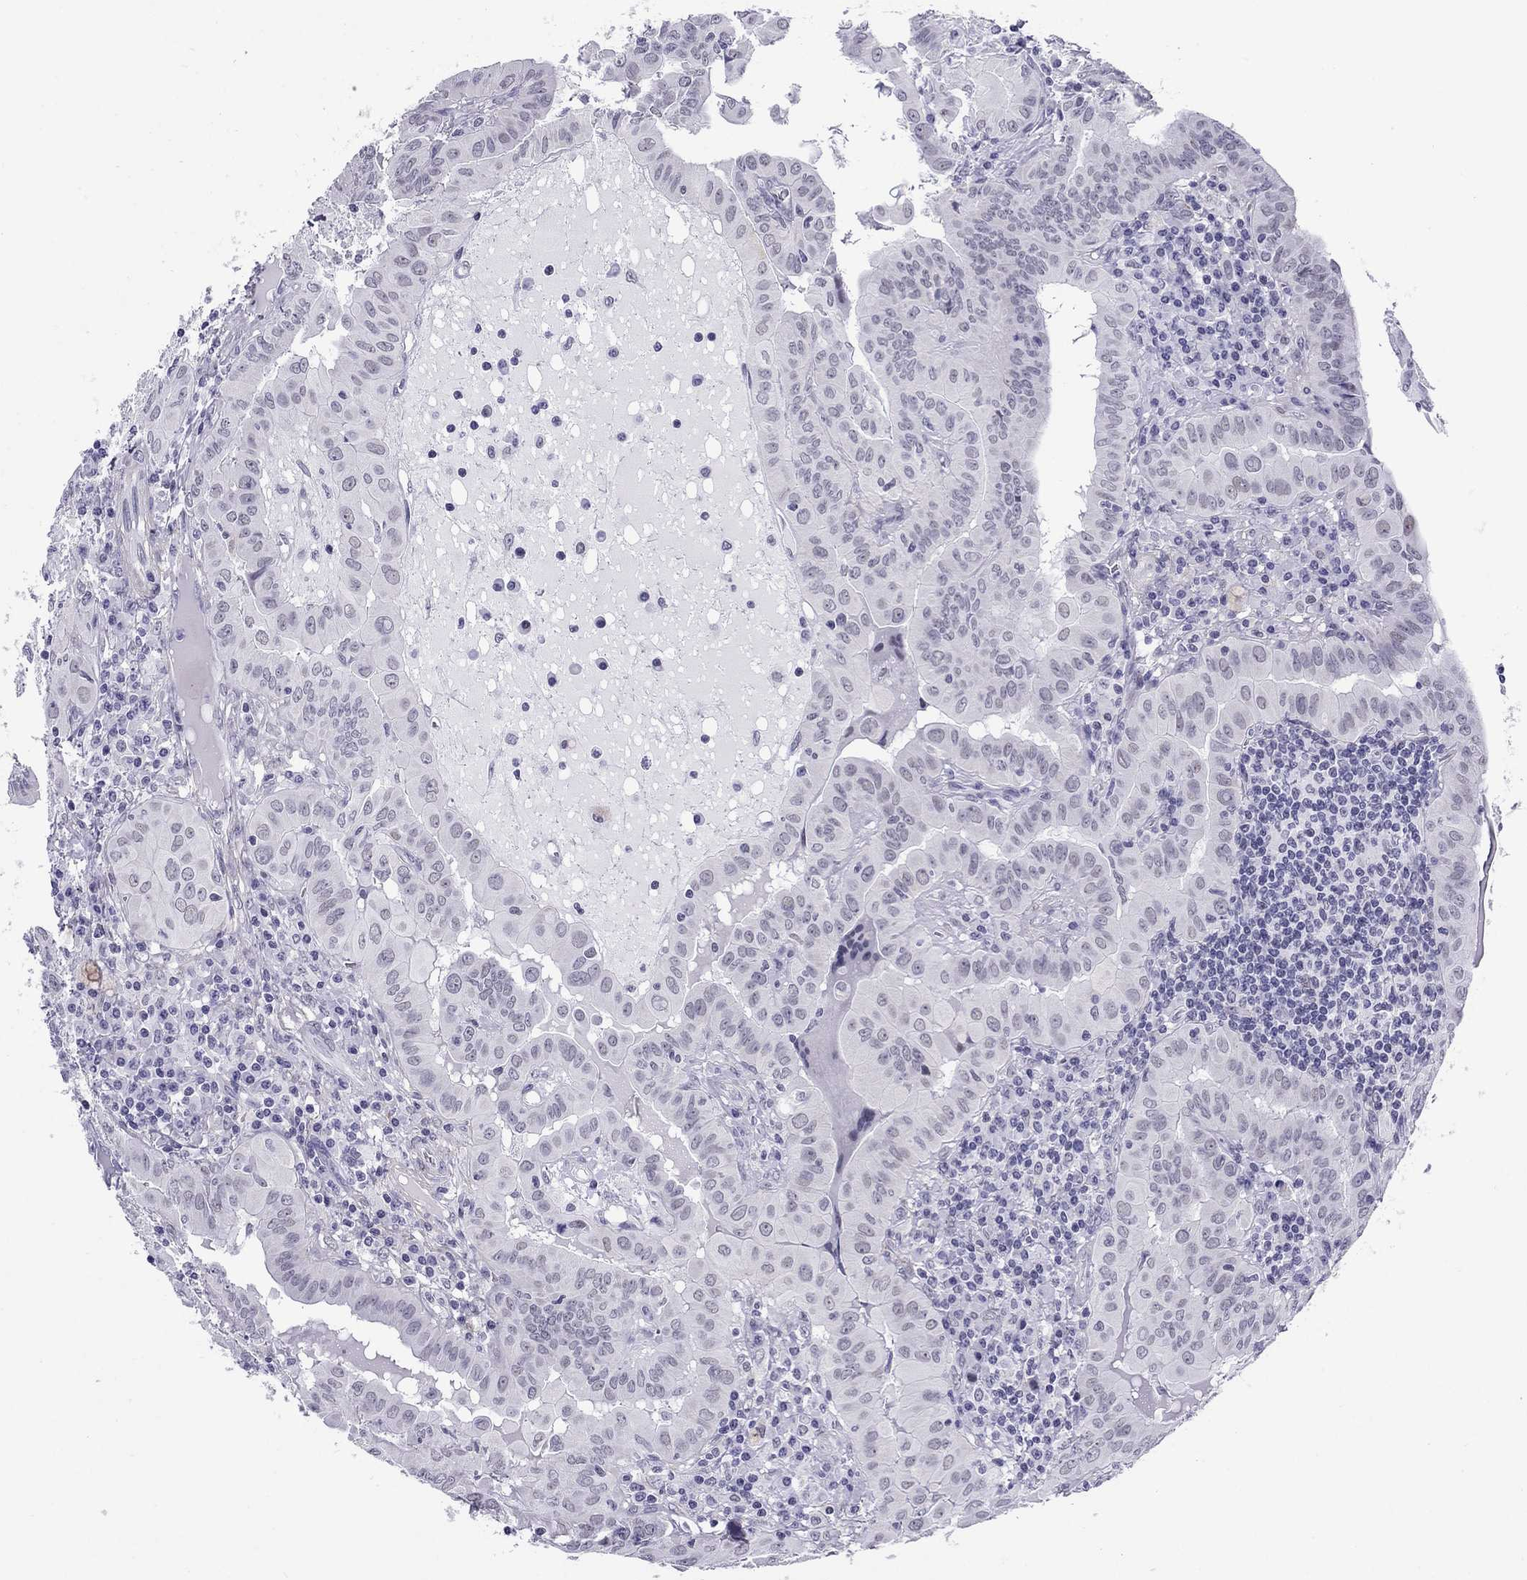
{"staining": {"intensity": "negative", "quantity": "none", "location": "none"}, "tissue": "thyroid cancer", "cell_type": "Tumor cells", "image_type": "cancer", "snomed": [{"axis": "morphology", "description": "Papillary adenocarcinoma, NOS"}, {"axis": "topography", "description": "Thyroid gland"}], "caption": "Protein analysis of thyroid cancer exhibits no significant positivity in tumor cells.", "gene": "ZNF646", "patient": {"sex": "female", "age": 37}}